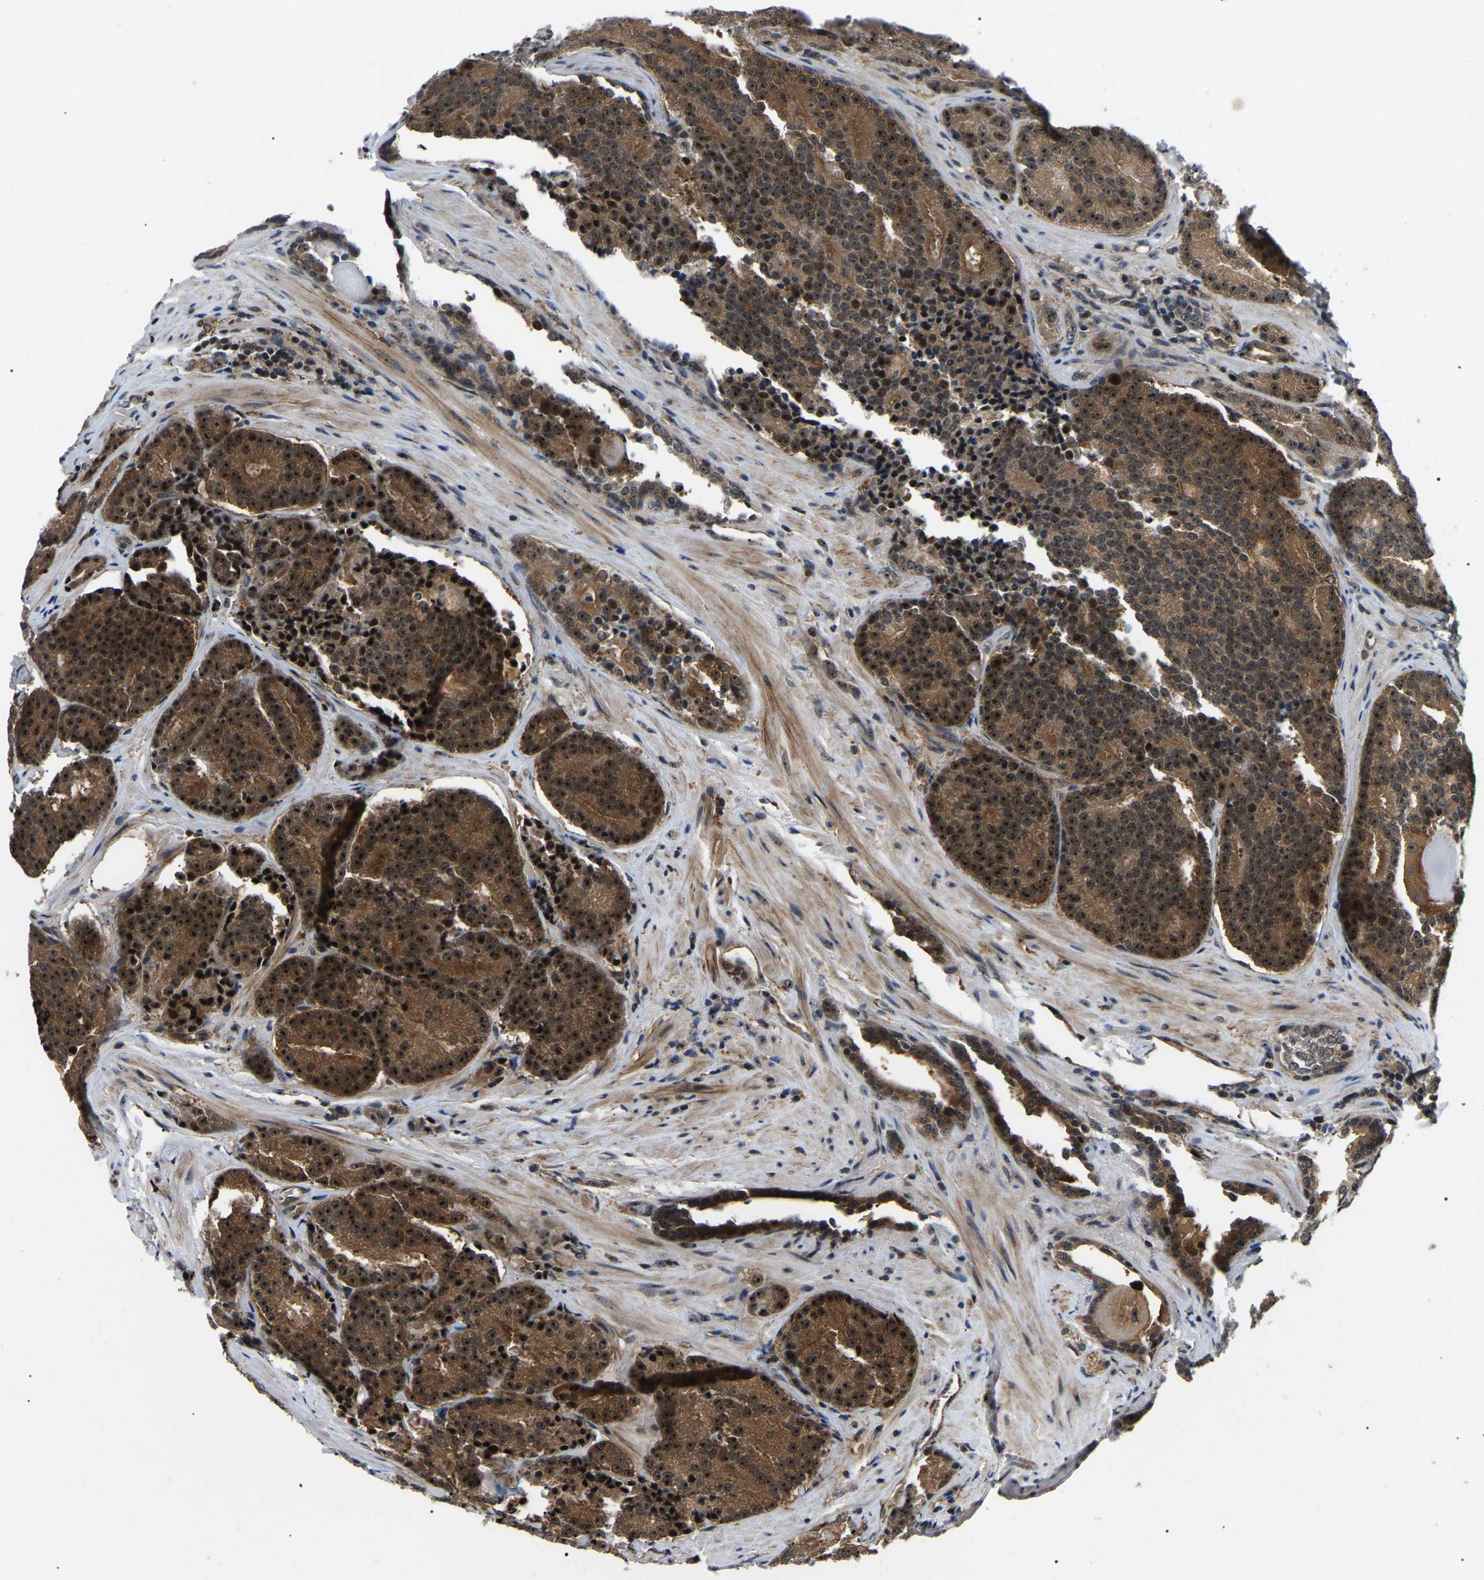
{"staining": {"intensity": "strong", "quantity": ">75%", "location": "cytoplasmic/membranous,nuclear"}, "tissue": "prostate cancer", "cell_type": "Tumor cells", "image_type": "cancer", "snomed": [{"axis": "morphology", "description": "Adenocarcinoma, High grade"}, {"axis": "topography", "description": "Prostate"}], "caption": "Tumor cells reveal high levels of strong cytoplasmic/membranous and nuclear positivity in about >75% of cells in prostate cancer.", "gene": "RRP1B", "patient": {"sex": "male", "age": 61}}